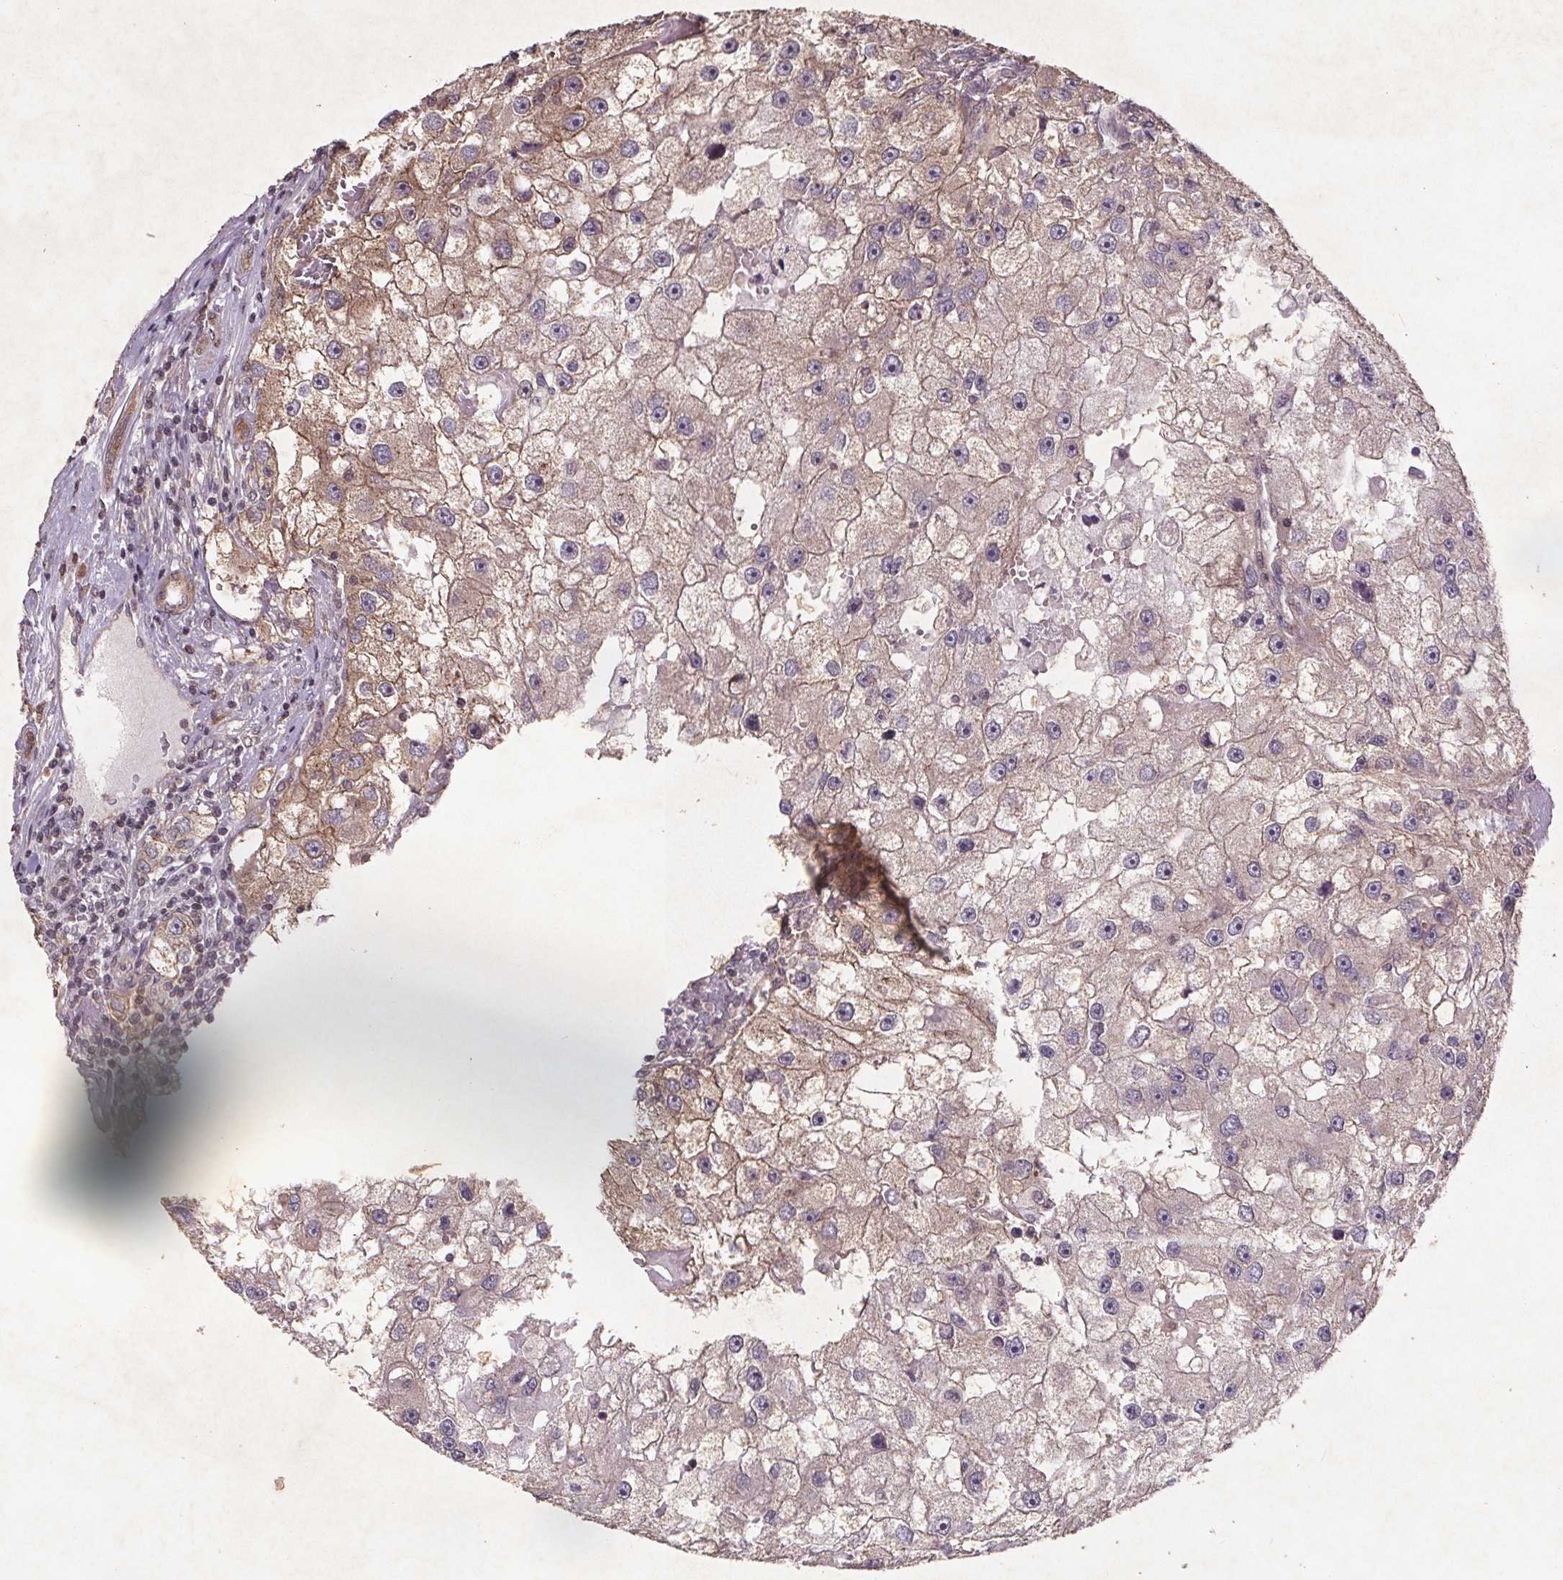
{"staining": {"intensity": "weak", "quantity": "25%-75%", "location": "cytoplasmic/membranous"}, "tissue": "renal cancer", "cell_type": "Tumor cells", "image_type": "cancer", "snomed": [{"axis": "morphology", "description": "Adenocarcinoma, NOS"}, {"axis": "topography", "description": "Kidney"}], "caption": "A micrograph showing weak cytoplasmic/membranous expression in approximately 25%-75% of tumor cells in renal cancer (adenocarcinoma), as visualized by brown immunohistochemical staining.", "gene": "STRN3", "patient": {"sex": "male", "age": 63}}